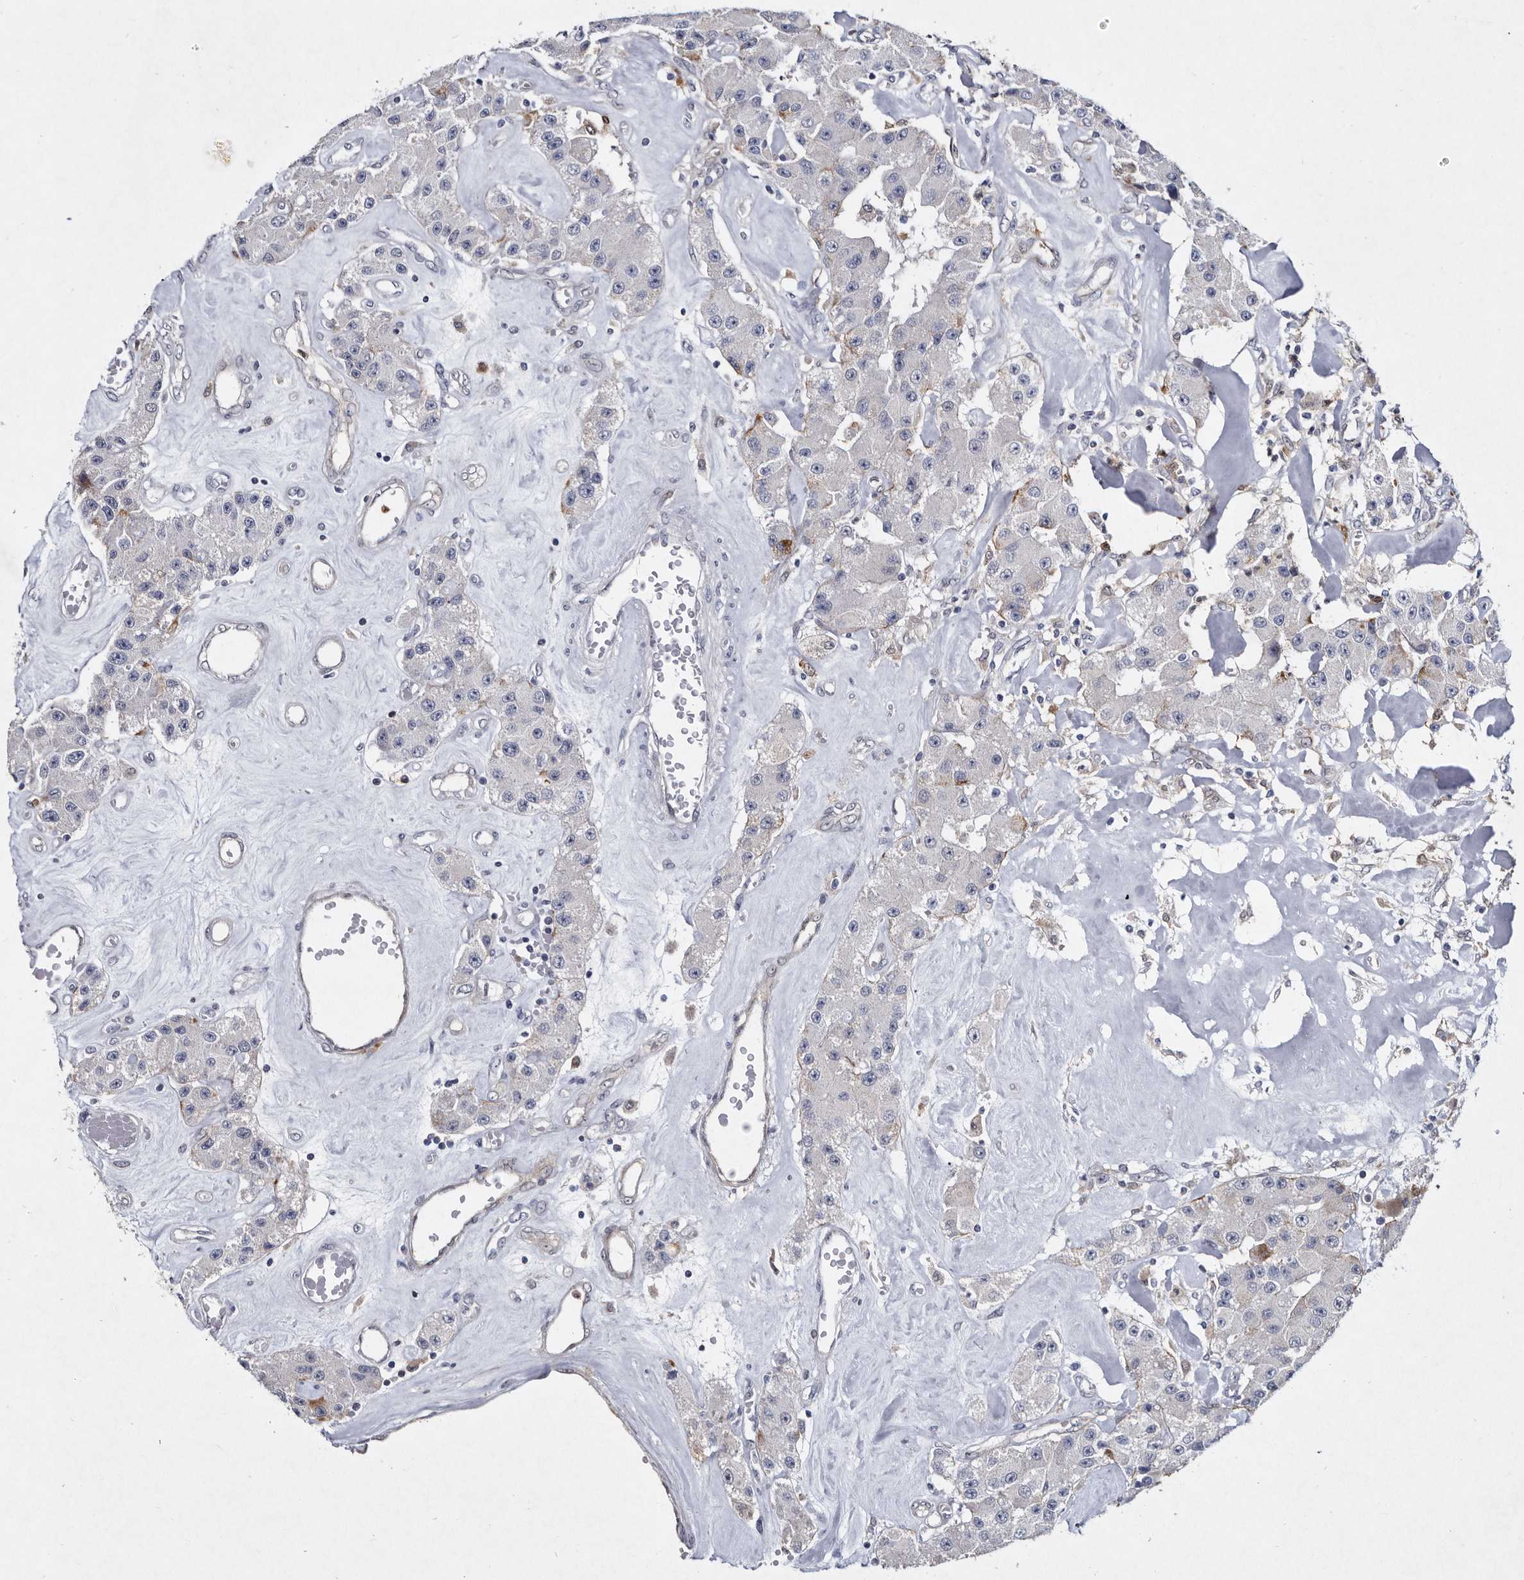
{"staining": {"intensity": "moderate", "quantity": "<25%", "location": "cytoplasmic/membranous"}, "tissue": "carcinoid", "cell_type": "Tumor cells", "image_type": "cancer", "snomed": [{"axis": "morphology", "description": "Carcinoid, malignant, NOS"}, {"axis": "topography", "description": "Pancreas"}], "caption": "An immunohistochemistry (IHC) photomicrograph of neoplastic tissue is shown. Protein staining in brown highlights moderate cytoplasmic/membranous positivity in malignant carcinoid within tumor cells.", "gene": "SERPINB8", "patient": {"sex": "male", "age": 41}}